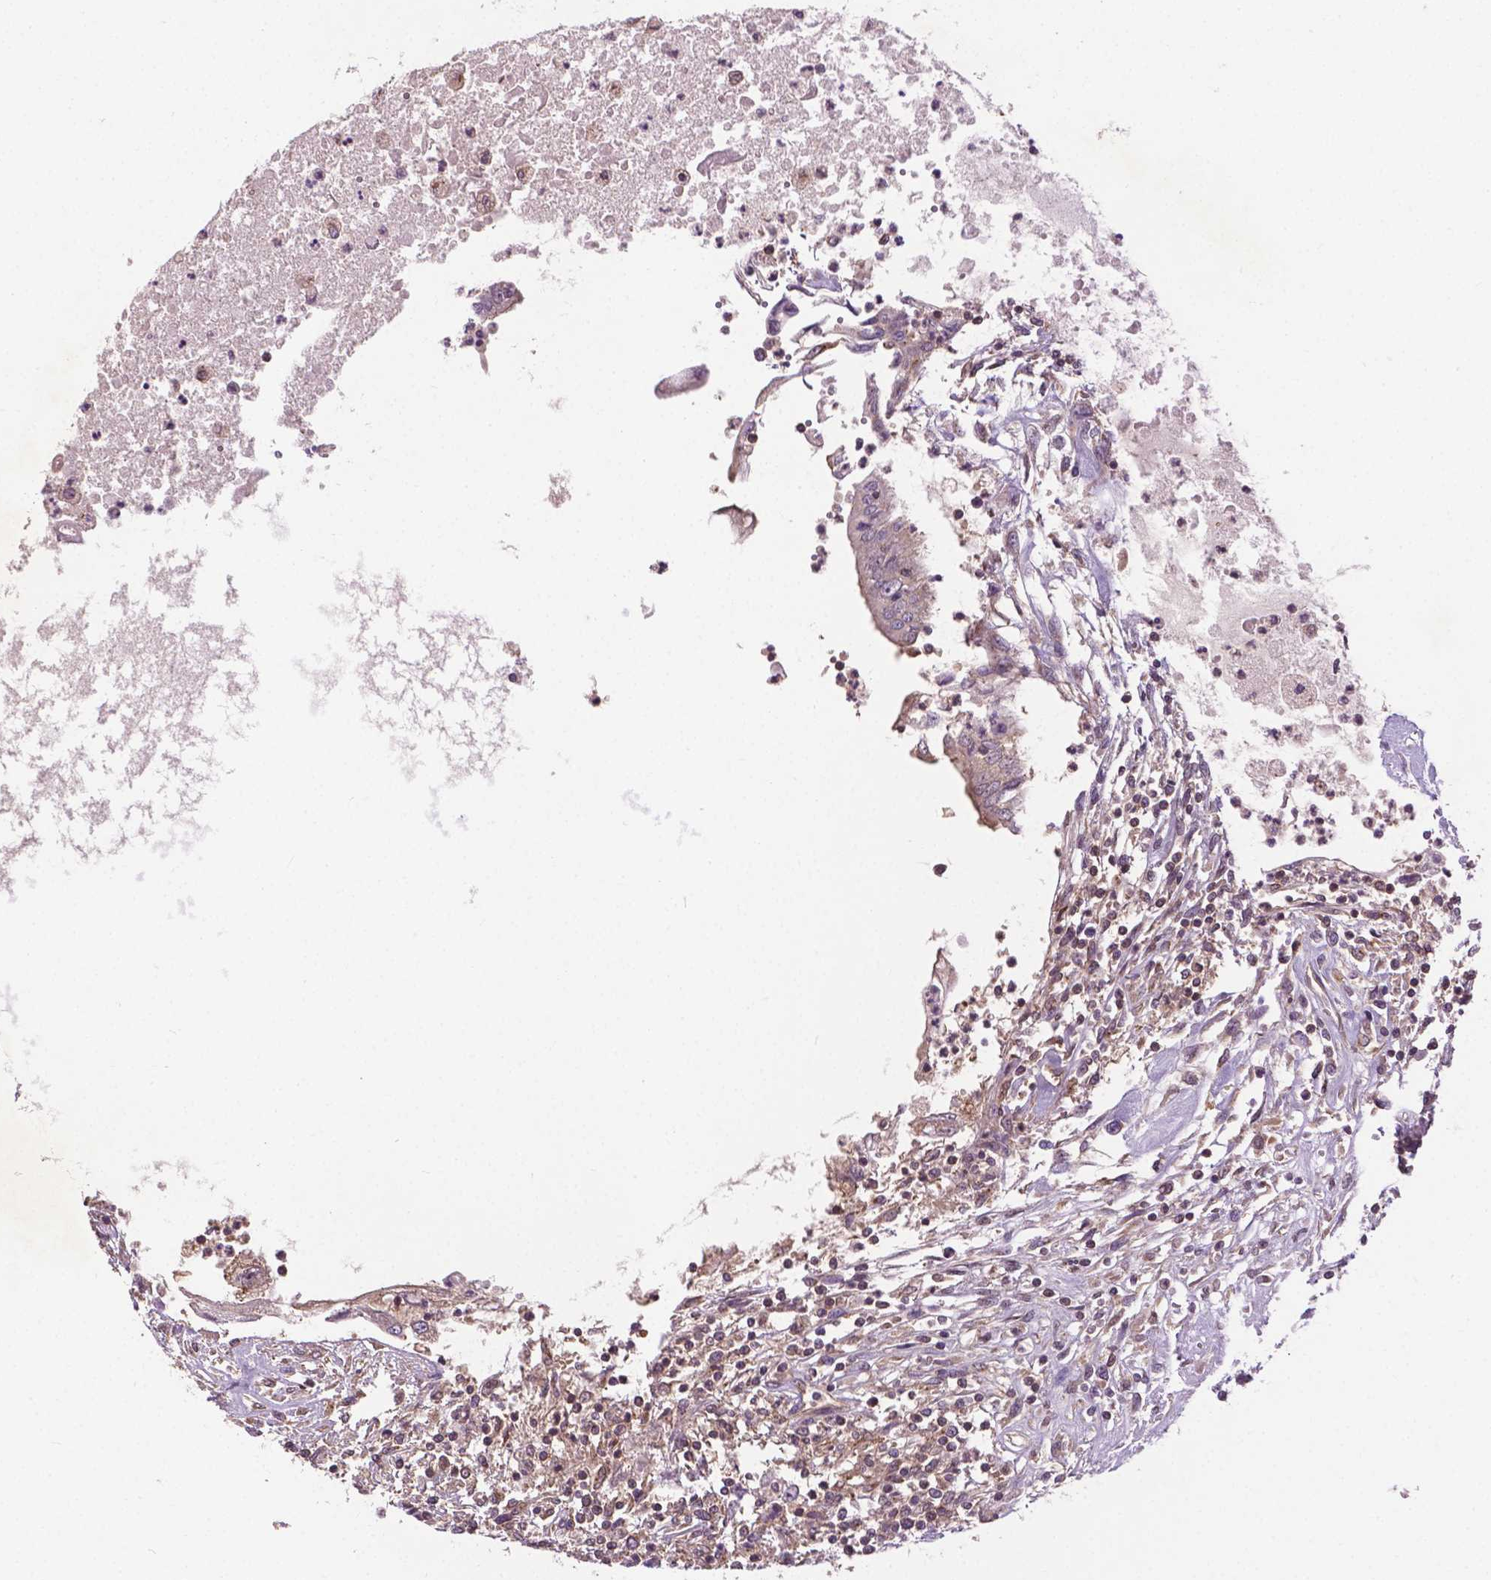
{"staining": {"intensity": "negative", "quantity": "none", "location": "none"}, "tissue": "testis cancer", "cell_type": "Tumor cells", "image_type": "cancer", "snomed": [{"axis": "morphology", "description": "Carcinoma, Embryonal, NOS"}, {"axis": "topography", "description": "Testis"}], "caption": "High magnification brightfield microscopy of testis embryonal carcinoma stained with DAB (3,3'-diaminobenzidine) (brown) and counterstained with hematoxylin (blue): tumor cells show no significant staining.", "gene": "MZT1", "patient": {"sex": "male", "age": 37}}